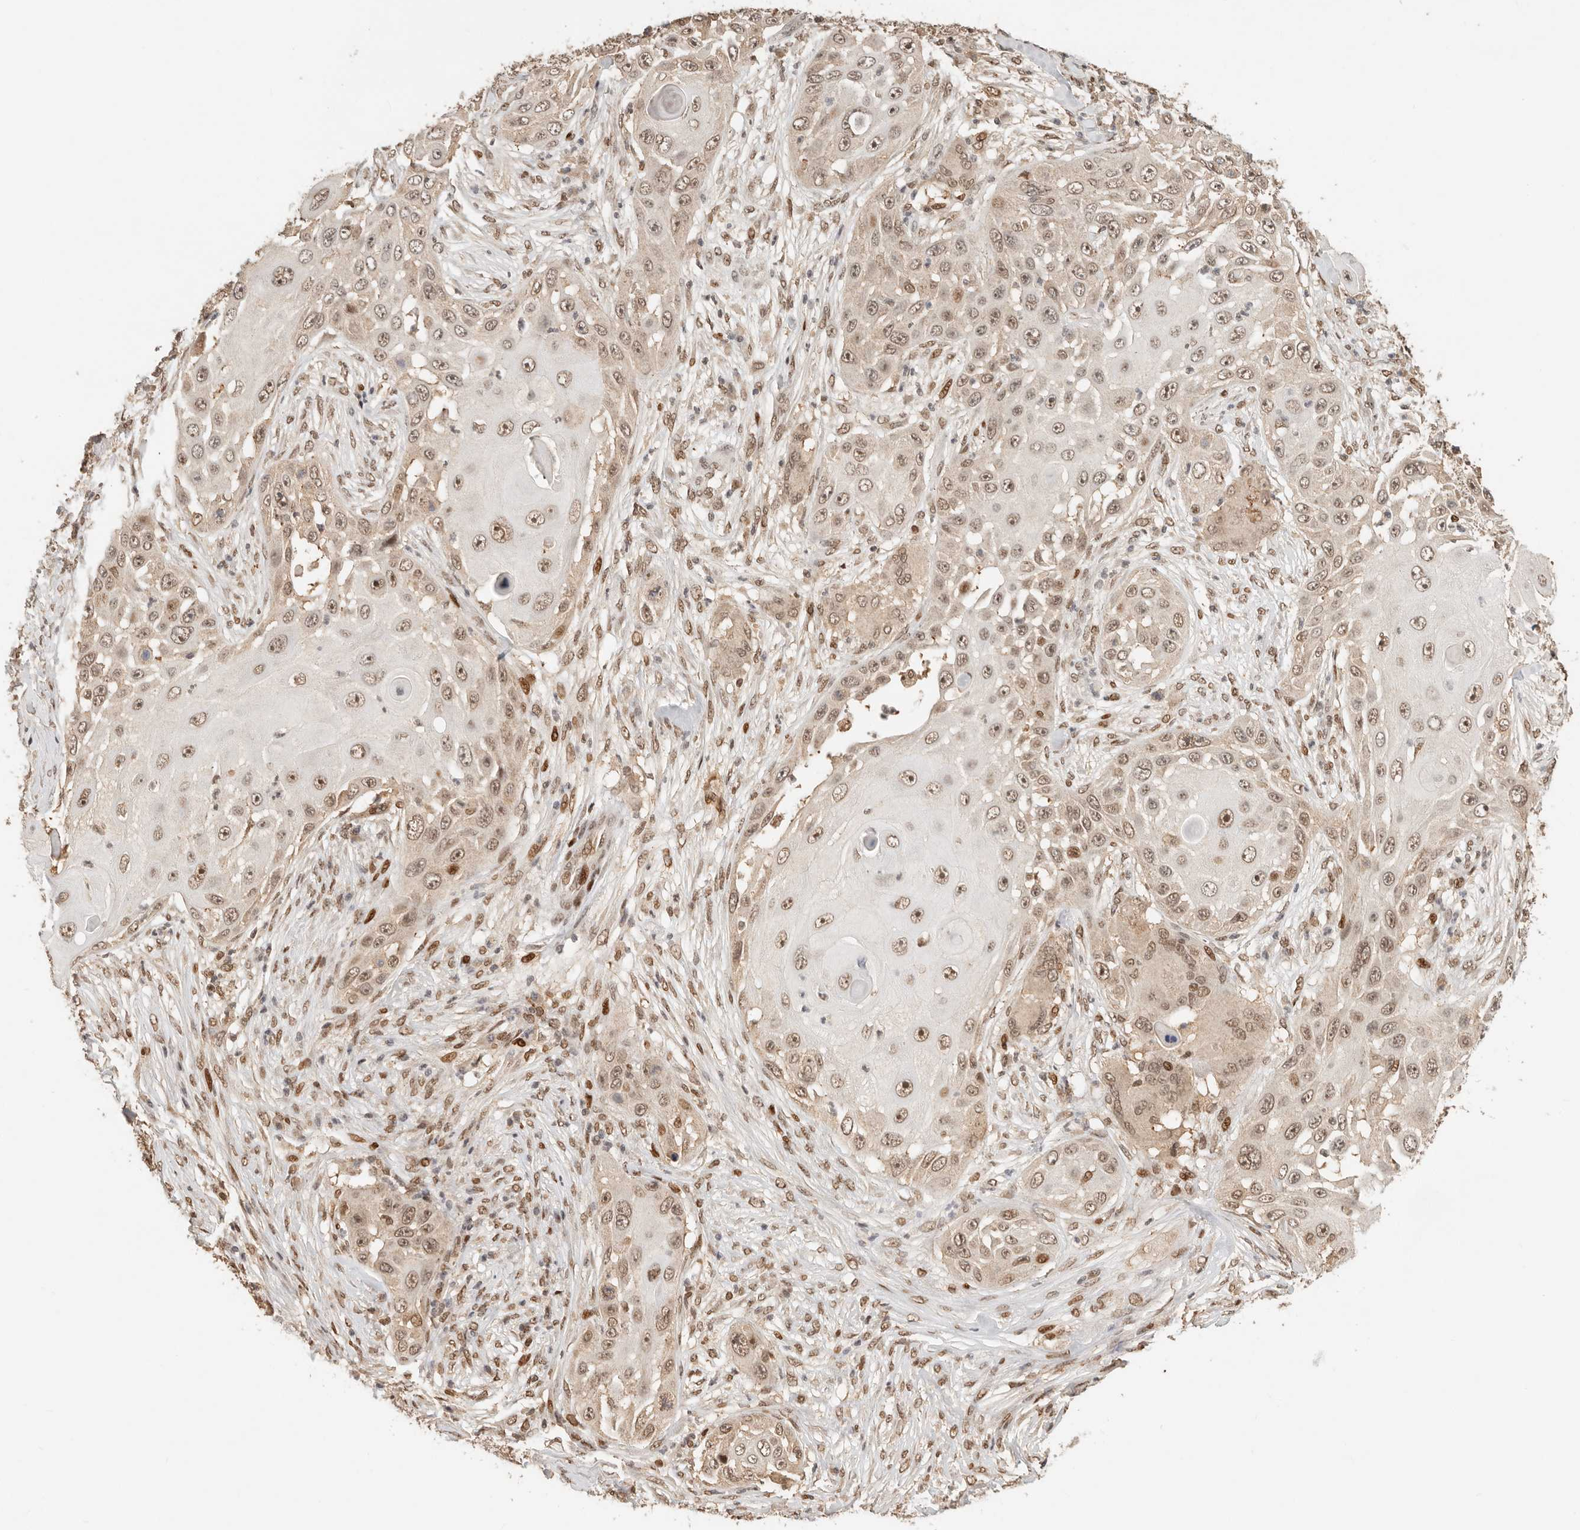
{"staining": {"intensity": "moderate", "quantity": ">75%", "location": "nuclear"}, "tissue": "skin cancer", "cell_type": "Tumor cells", "image_type": "cancer", "snomed": [{"axis": "morphology", "description": "Squamous cell carcinoma, NOS"}, {"axis": "topography", "description": "Skin"}], "caption": "A medium amount of moderate nuclear positivity is present in about >75% of tumor cells in squamous cell carcinoma (skin) tissue. (Brightfield microscopy of DAB IHC at high magnification).", "gene": "NPAS2", "patient": {"sex": "female", "age": 44}}